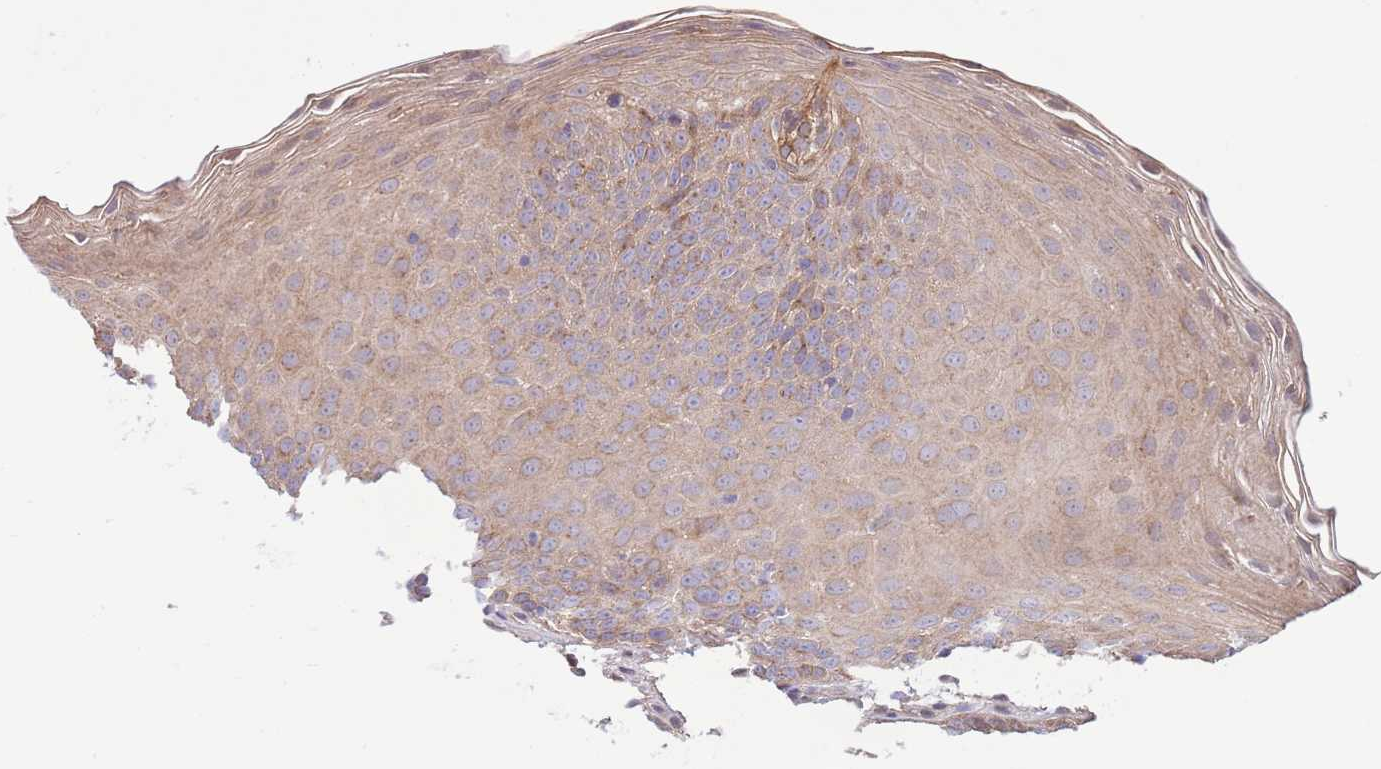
{"staining": {"intensity": "moderate", "quantity": ">75%", "location": "cytoplasmic/membranous"}, "tissue": "oral mucosa", "cell_type": "Squamous epithelial cells", "image_type": "normal", "snomed": [{"axis": "morphology", "description": "Normal tissue, NOS"}, {"axis": "topography", "description": "Oral tissue"}], "caption": "Protein expression analysis of normal oral mucosa displays moderate cytoplasmic/membranous staining in about >75% of squamous epithelial cells.", "gene": "ARL2BP", "patient": {"sex": "male", "age": 46}}